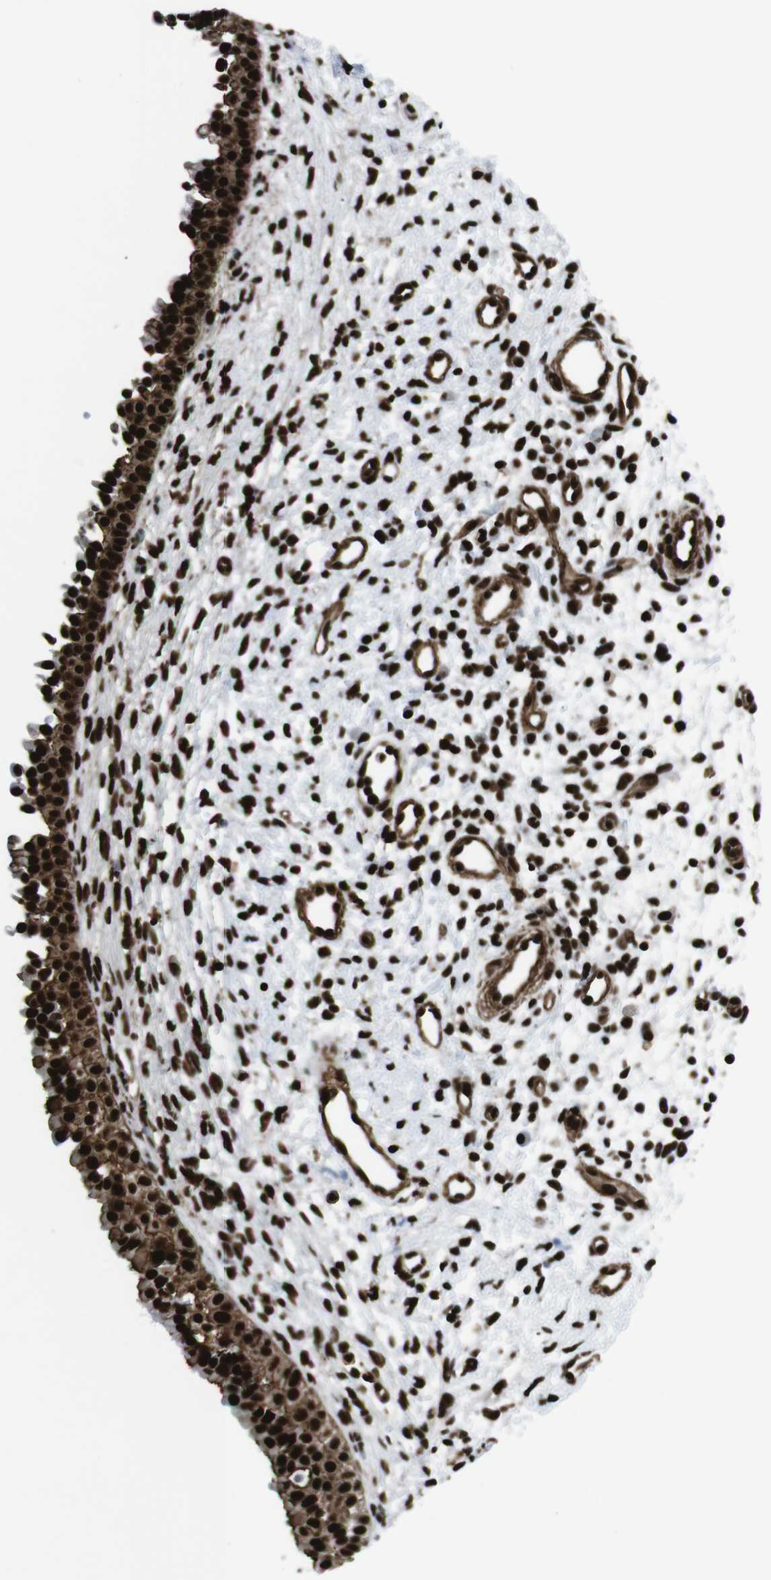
{"staining": {"intensity": "strong", "quantity": ">75%", "location": "cytoplasmic/membranous,nuclear"}, "tissue": "nasopharynx", "cell_type": "Respiratory epithelial cells", "image_type": "normal", "snomed": [{"axis": "morphology", "description": "Normal tissue, NOS"}, {"axis": "topography", "description": "Nasopharynx"}], "caption": "Brown immunohistochemical staining in benign human nasopharynx displays strong cytoplasmic/membranous,nuclear positivity in approximately >75% of respiratory epithelial cells. The staining was performed using DAB to visualize the protein expression in brown, while the nuclei were stained in blue with hematoxylin (Magnification: 20x).", "gene": "HNRNPU", "patient": {"sex": "male", "age": 22}}